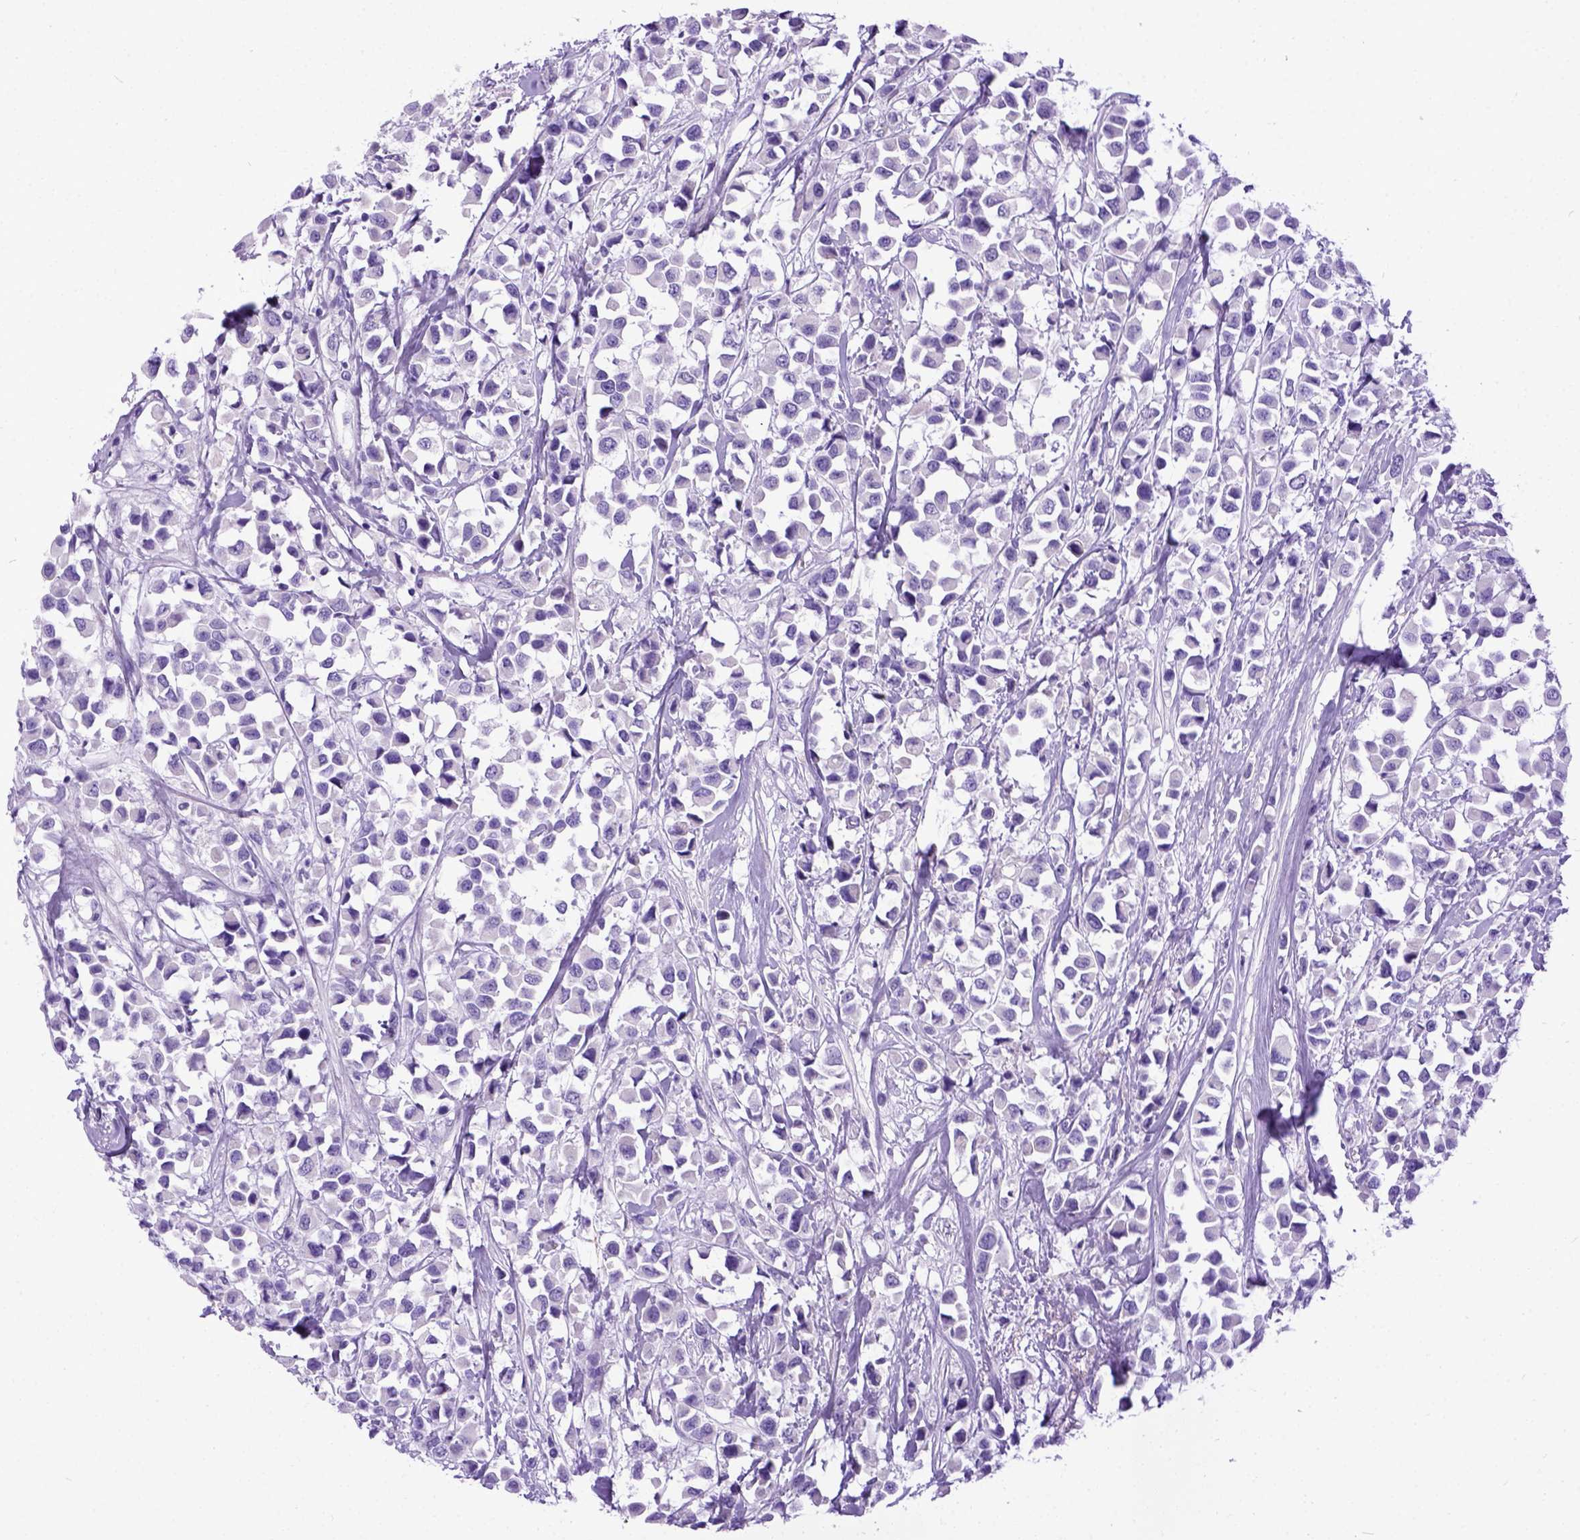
{"staining": {"intensity": "negative", "quantity": "none", "location": "none"}, "tissue": "breast cancer", "cell_type": "Tumor cells", "image_type": "cancer", "snomed": [{"axis": "morphology", "description": "Duct carcinoma"}, {"axis": "topography", "description": "Breast"}], "caption": "High power microscopy micrograph of an IHC photomicrograph of breast infiltrating ductal carcinoma, revealing no significant expression in tumor cells. (Stains: DAB (3,3'-diaminobenzidine) immunohistochemistry with hematoxylin counter stain, Microscopy: brightfield microscopy at high magnification).", "gene": "IGF2", "patient": {"sex": "female", "age": 61}}